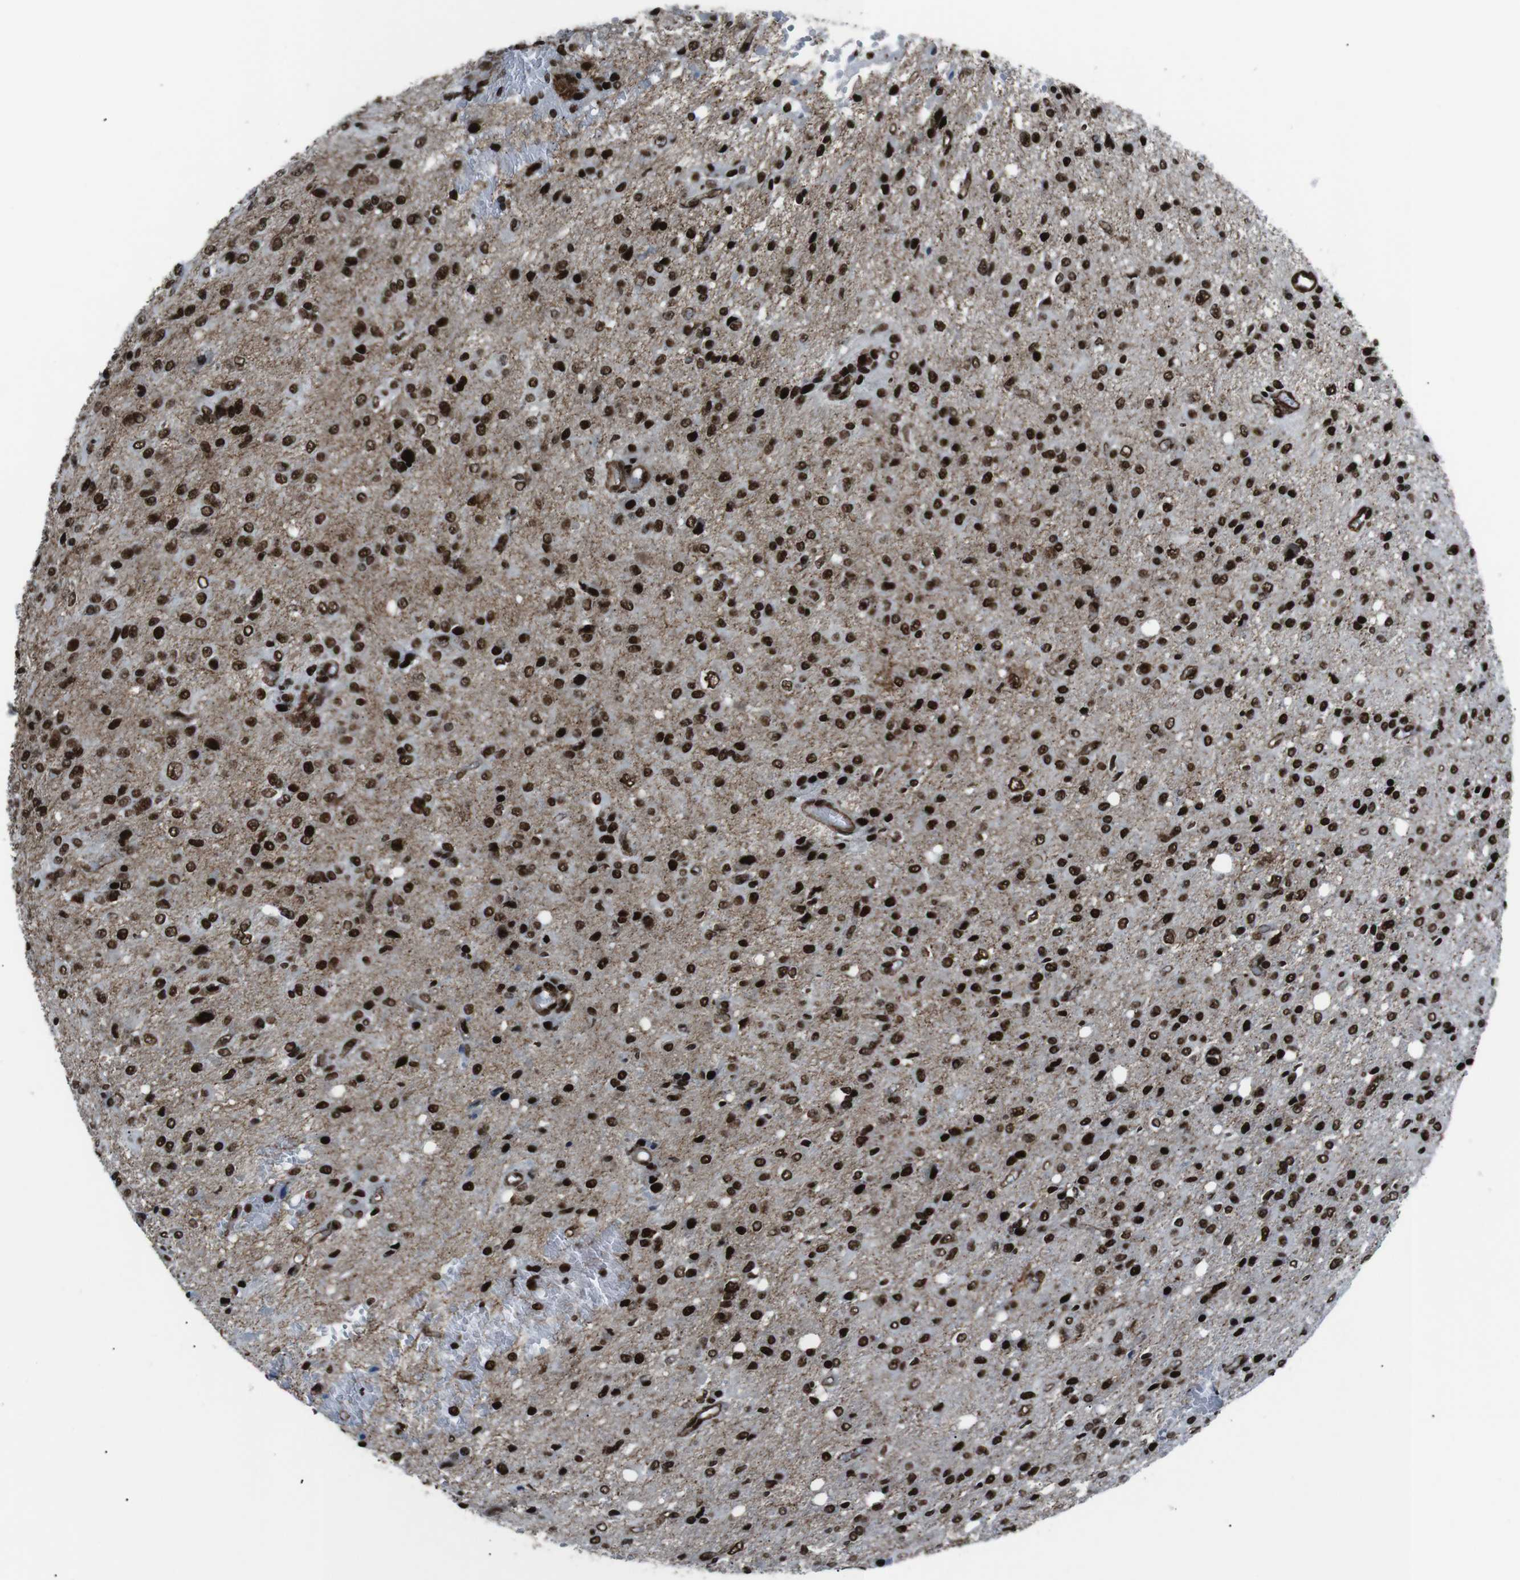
{"staining": {"intensity": "strong", "quantity": ">75%", "location": "nuclear"}, "tissue": "glioma", "cell_type": "Tumor cells", "image_type": "cancer", "snomed": [{"axis": "morphology", "description": "Glioma, malignant, High grade"}, {"axis": "topography", "description": "Brain"}], "caption": "A high amount of strong nuclear positivity is identified in about >75% of tumor cells in glioma tissue.", "gene": "HNRNPU", "patient": {"sex": "female", "age": 59}}